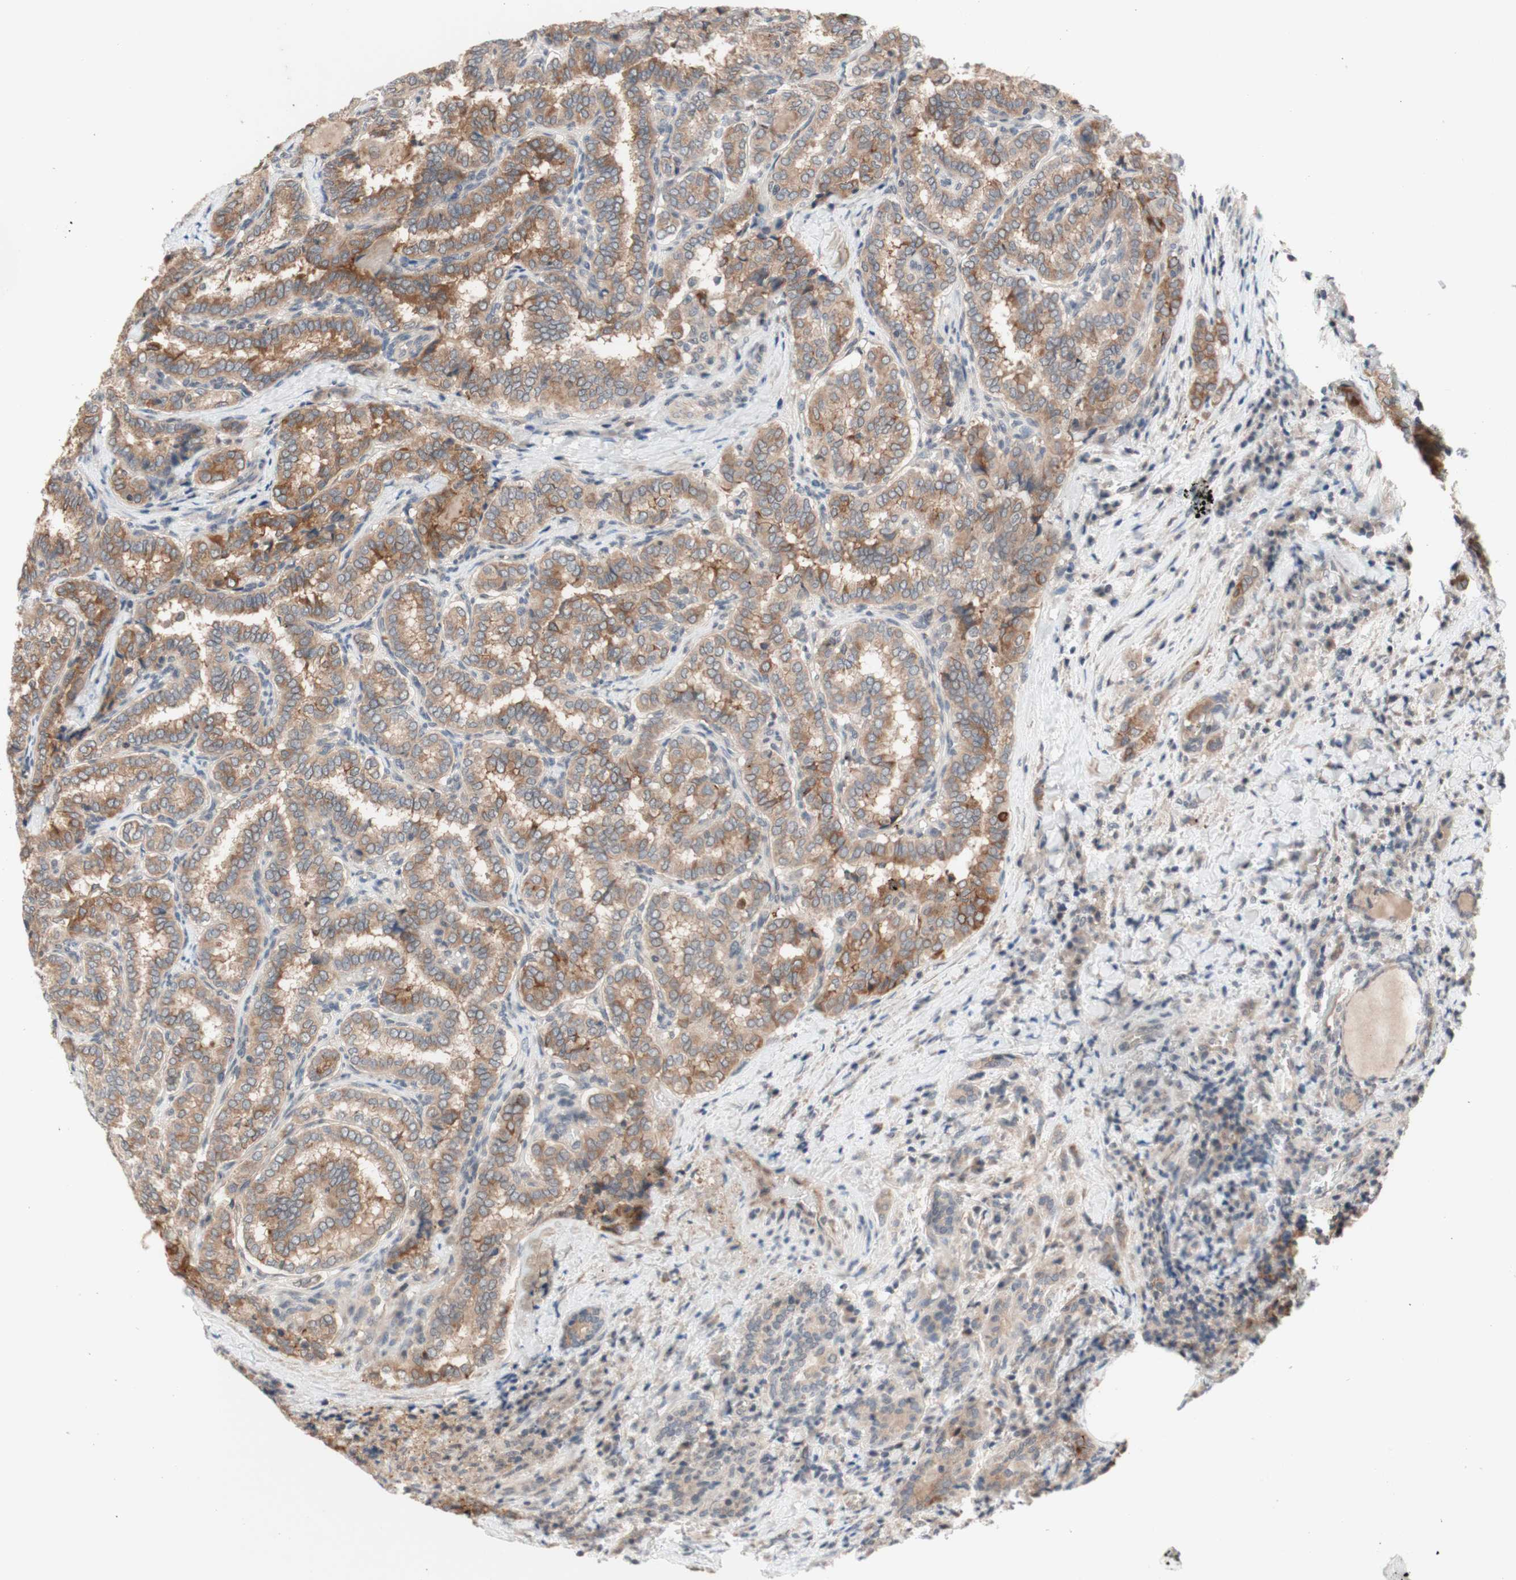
{"staining": {"intensity": "moderate", "quantity": ">75%", "location": "cytoplasmic/membranous"}, "tissue": "thyroid cancer", "cell_type": "Tumor cells", "image_type": "cancer", "snomed": [{"axis": "morphology", "description": "Normal tissue, NOS"}, {"axis": "morphology", "description": "Papillary adenocarcinoma, NOS"}, {"axis": "topography", "description": "Thyroid gland"}], "caption": "Immunohistochemical staining of human thyroid papillary adenocarcinoma reveals moderate cytoplasmic/membranous protein positivity in approximately >75% of tumor cells.", "gene": "CD55", "patient": {"sex": "female", "age": 30}}